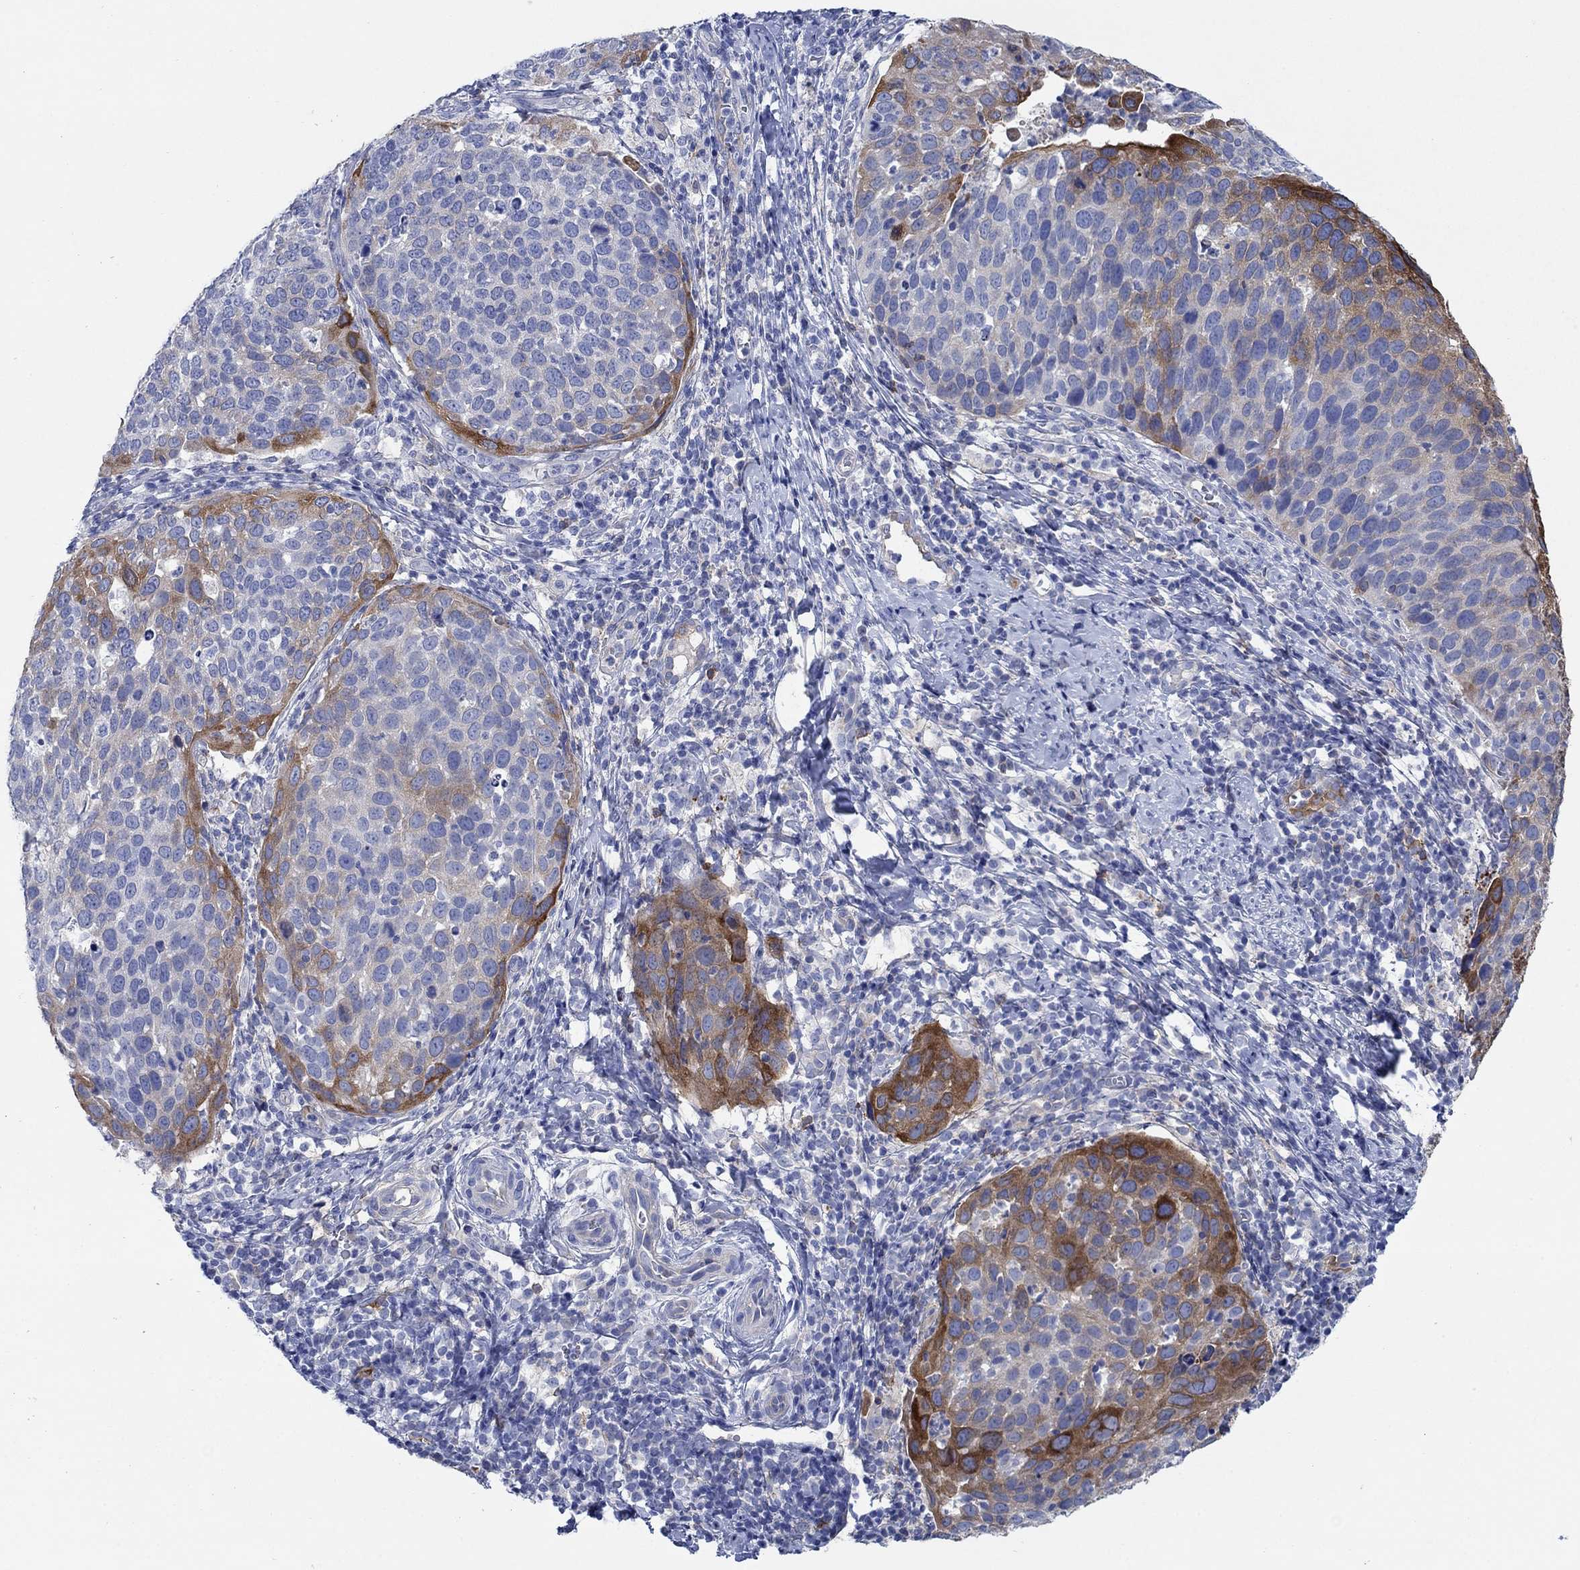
{"staining": {"intensity": "strong", "quantity": "<25%", "location": "cytoplasmic/membranous"}, "tissue": "cervical cancer", "cell_type": "Tumor cells", "image_type": "cancer", "snomed": [{"axis": "morphology", "description": "Squamous cell carcinoma, NOS"}, {"axis": "topography", "description": "Cervix"}], "caption": "Strong cytoplasmic/membranous positivity is appreciated in about <25% of tumor cells in squamous cell carcinoma (cervical).", "gene": "TRIM16", "patient": {"sex": "female", "age": 54}}